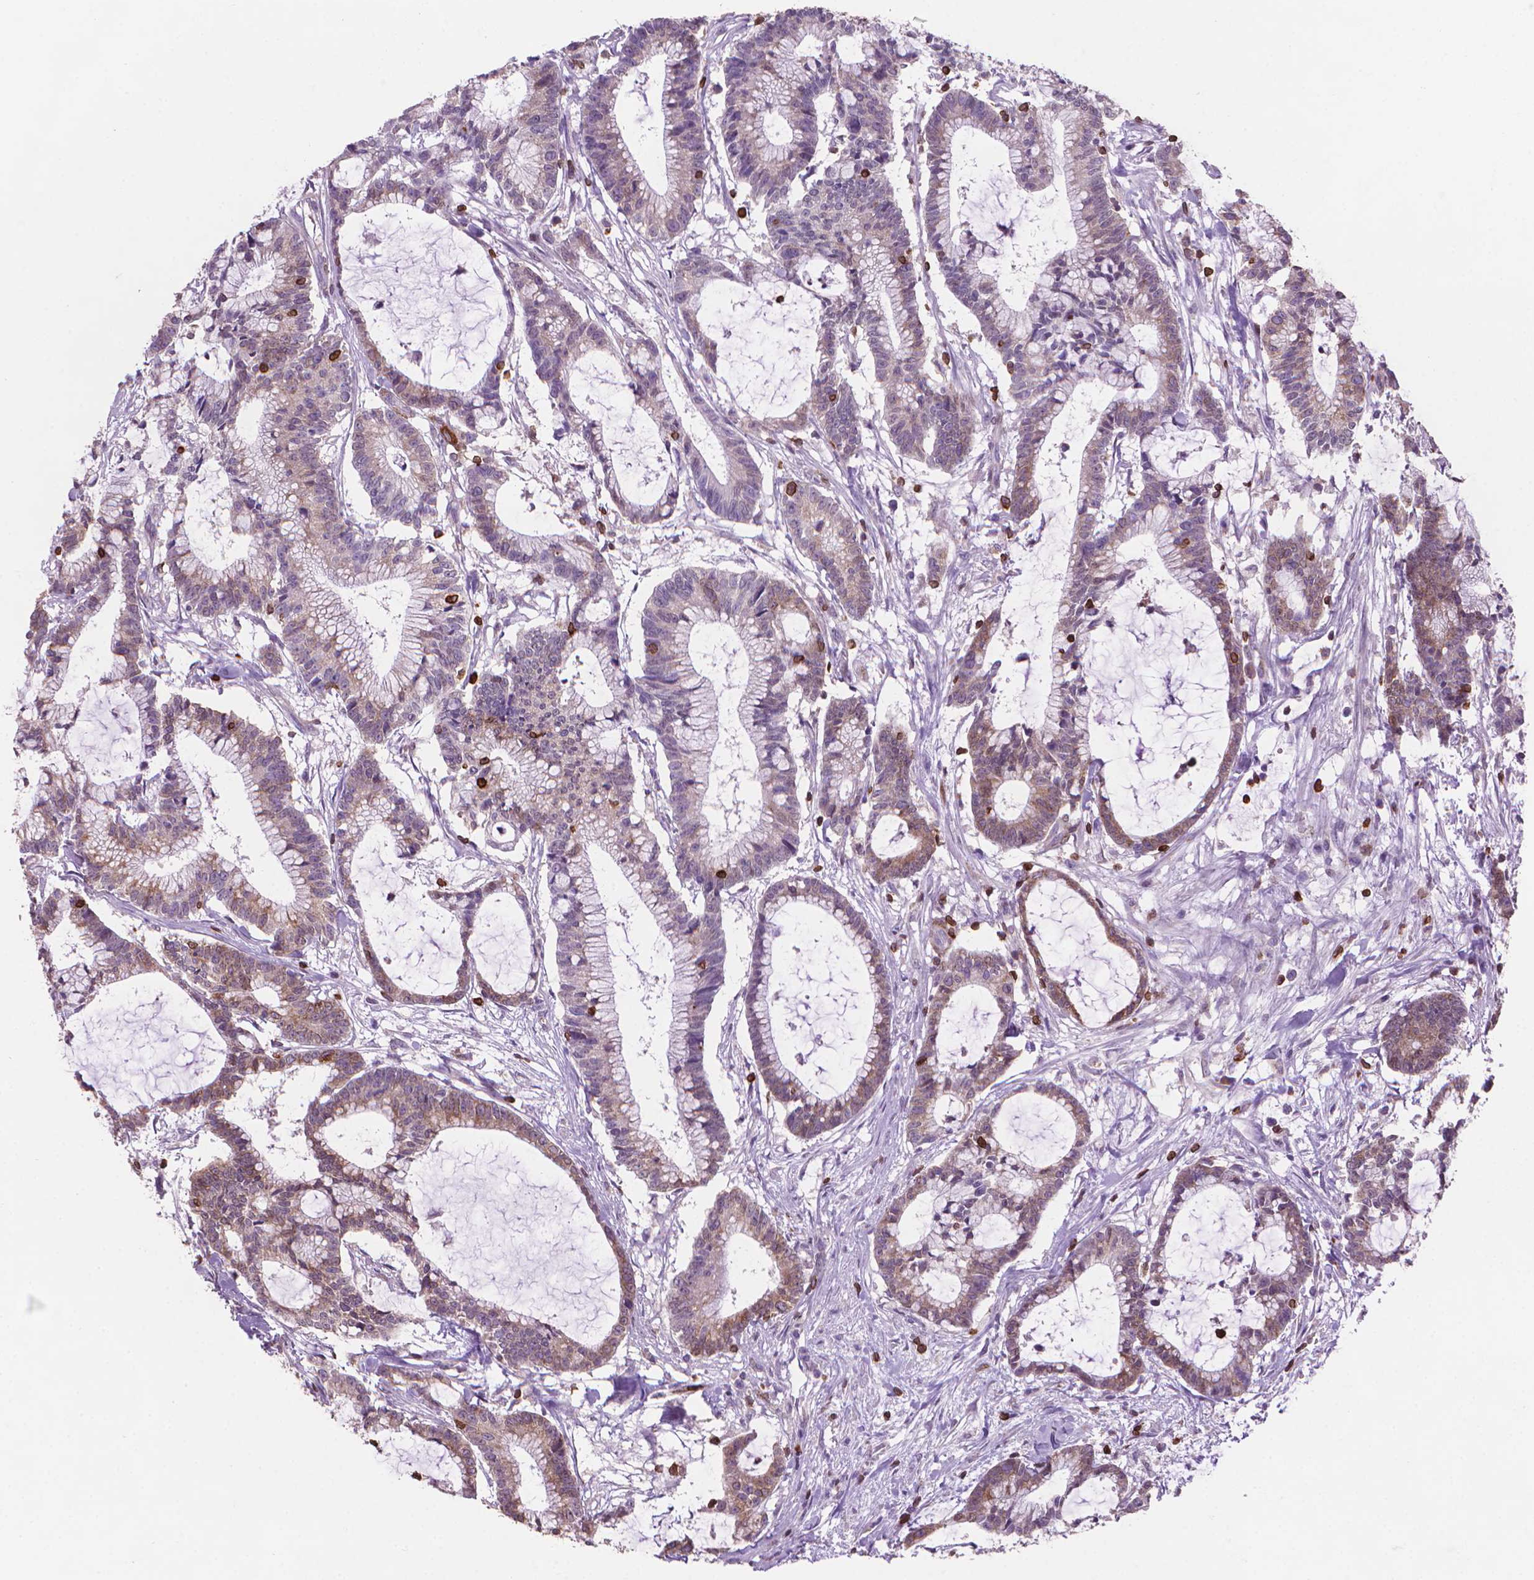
{"staining": {"intensity": "moderate", "quantity": "25%-75%", "location": "cytoplasmic/membranous"}, "tissue": "colorectal cancer", "cell_type": "Tumor cells", "image_type": "cancer", "snomed": [{"axis": "morphology", "description": "Adenocarcinoma, NOS"}, {"axis": "topography", "description": "Colon"}], "caption": "Colorectal adenocarcinoma stained for a protein (brown) shows moderate cytoplasmic/membranous positive staining in about 25%-75% of tumor cells.", "gene": "BCL2", "patient": {"sex": "female", "age": 78}}